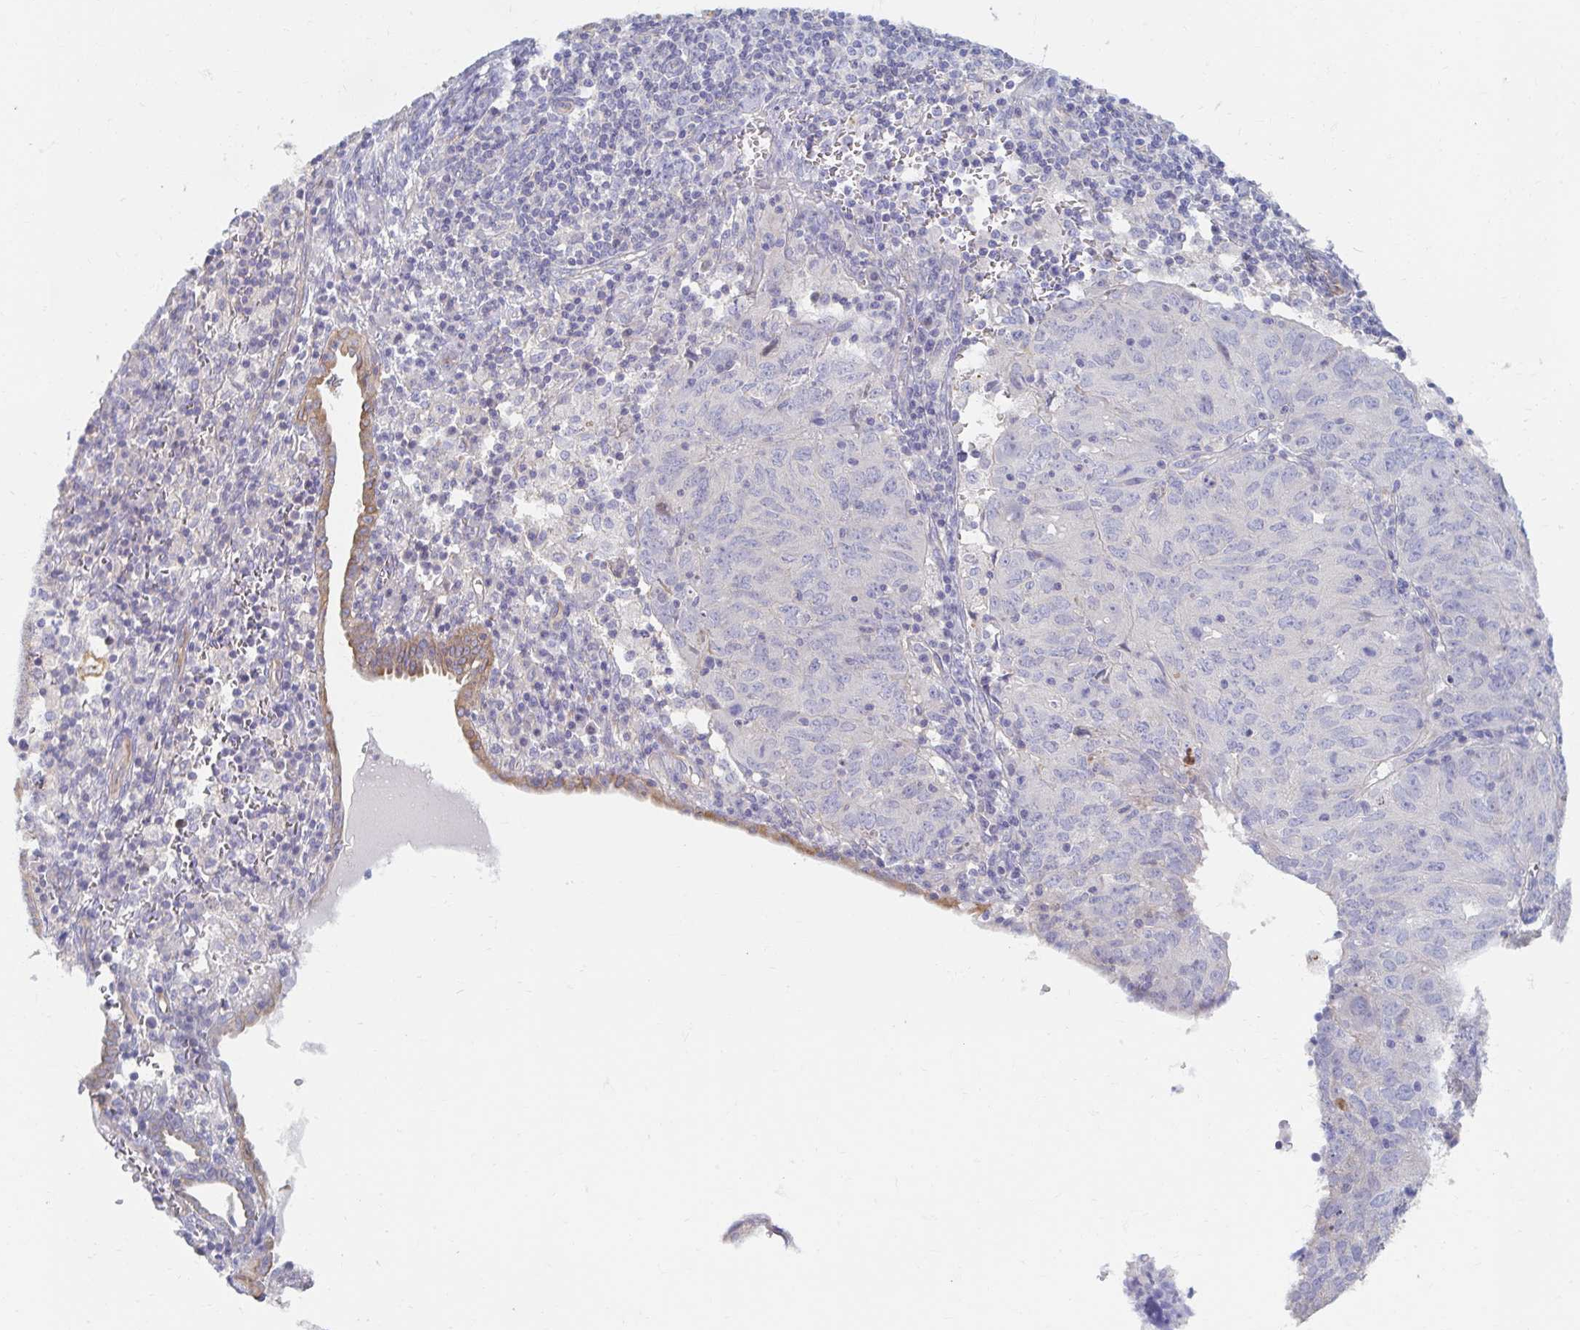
{"staining": {"intensity": "moderate", "quantity": "<25%", "location": "cytoplasmic/membranous"}, "tissue": "cervical cancer", "cell_type": "Tumor cells", "image_type": "cancer", "snomed": [{"axis": "morphology", "description": "Adenocarcinoma, NOS"}, {"axis": "topography", "description": "Cervix"}], "caption": "This is a micrograph of immunohistochemistry staining of adenocarcinoma (cervical), which shows moderate expression in the cytoplasmic/membranous of tumor cells.", "gene": "MYLK2", "patient": {"sex": "female", "age": 56}}